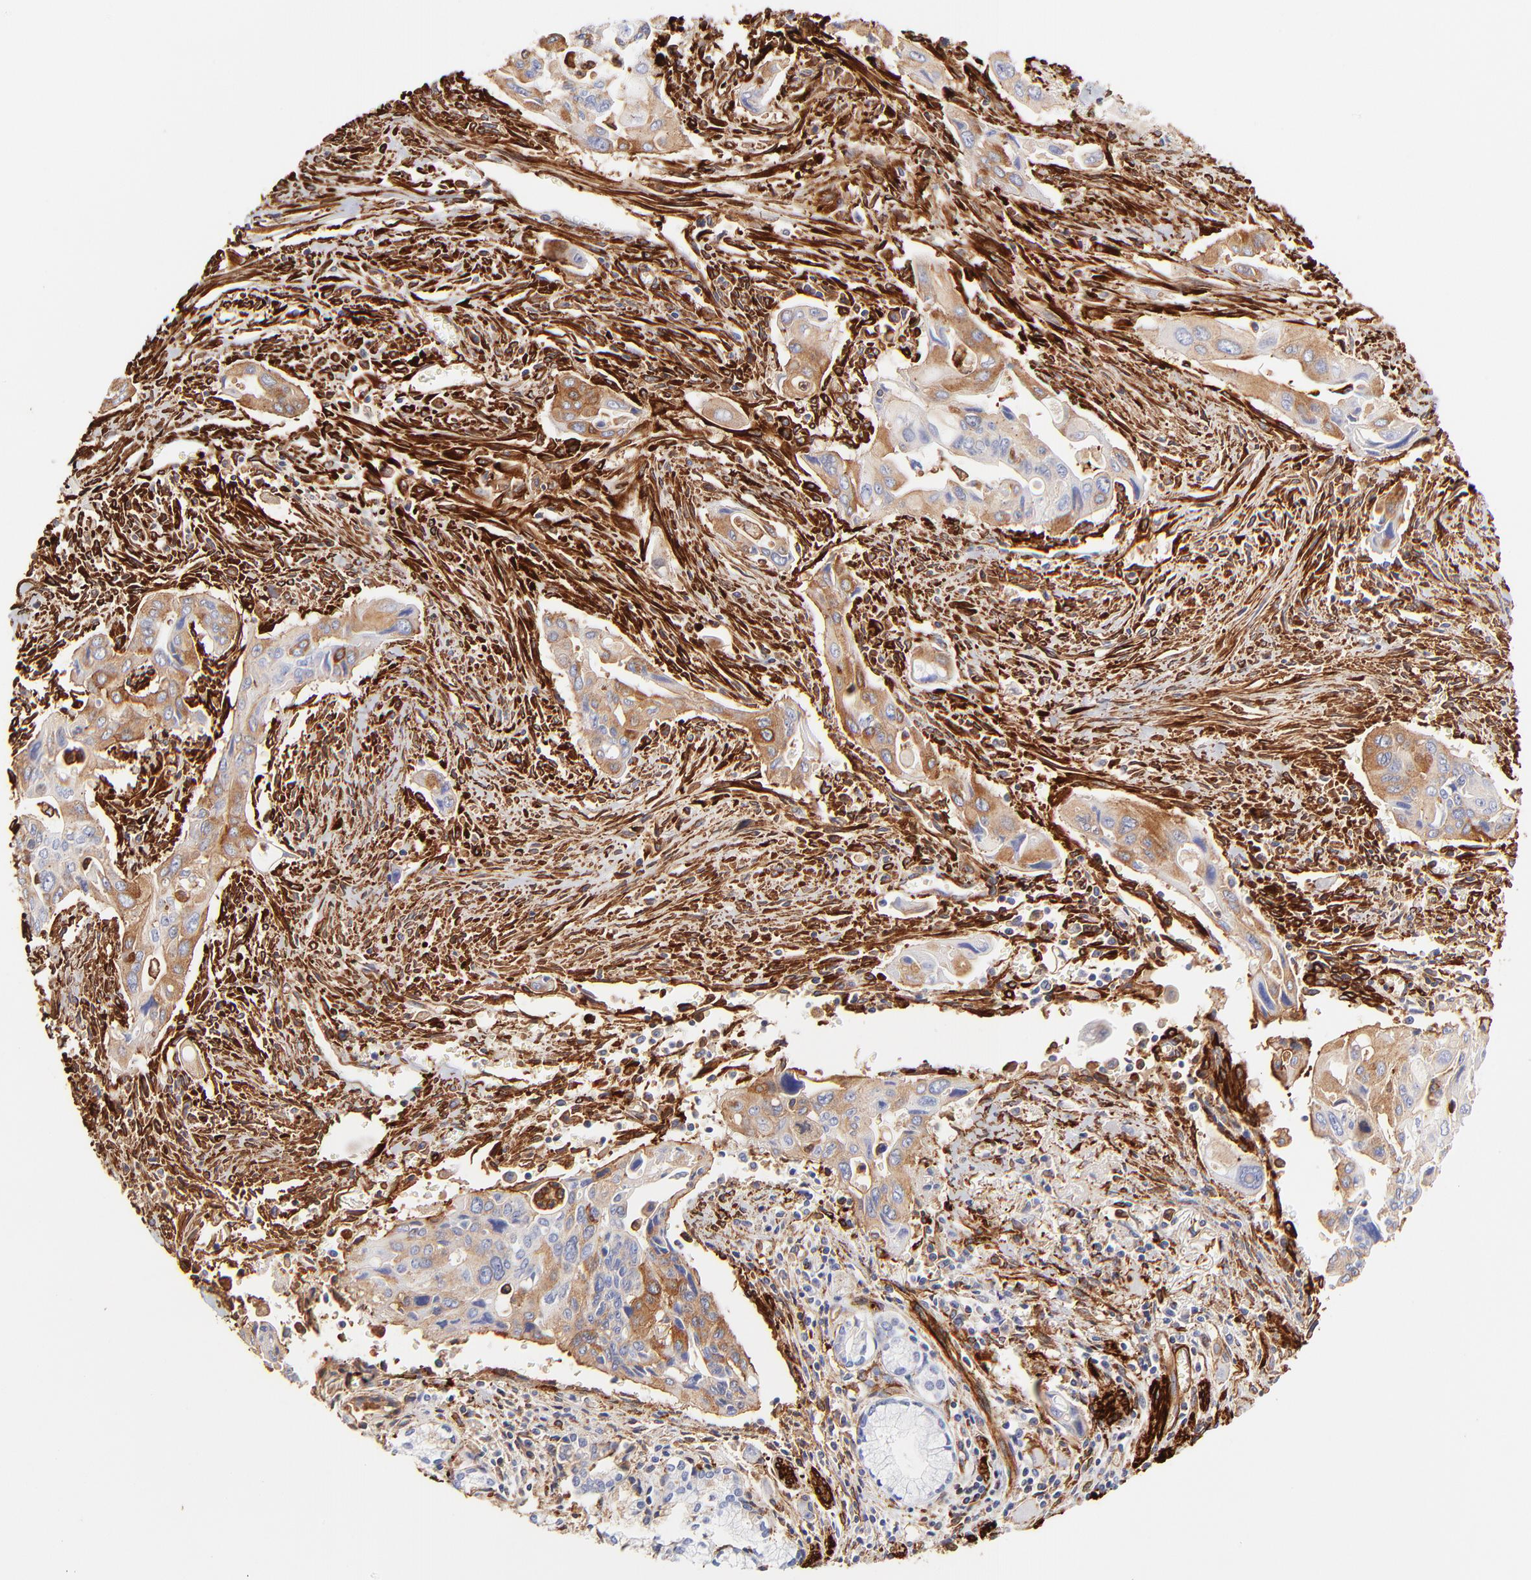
{"staining": {"intensity": "moderate", "quantity": ">75%", "location": "cytoplasmic/membranous"}, "tissue": "pancreatic cancer", "cell_type": "Tumor cells", "image_type": "cancer", "snomed": [{"axis": "morphology", "description": "Adenocarcinoma, NOS"}, {"axis": "topography", "description": "Pancreas"}], "caption": "Human pancreatic cancer stained for a protein (brown) exhibits moderate cytoplasmic/membranous positive expression in about >75% of tumor cells.", "gene": "FLNA", "patient": {"sex": "male", "age": 77}}